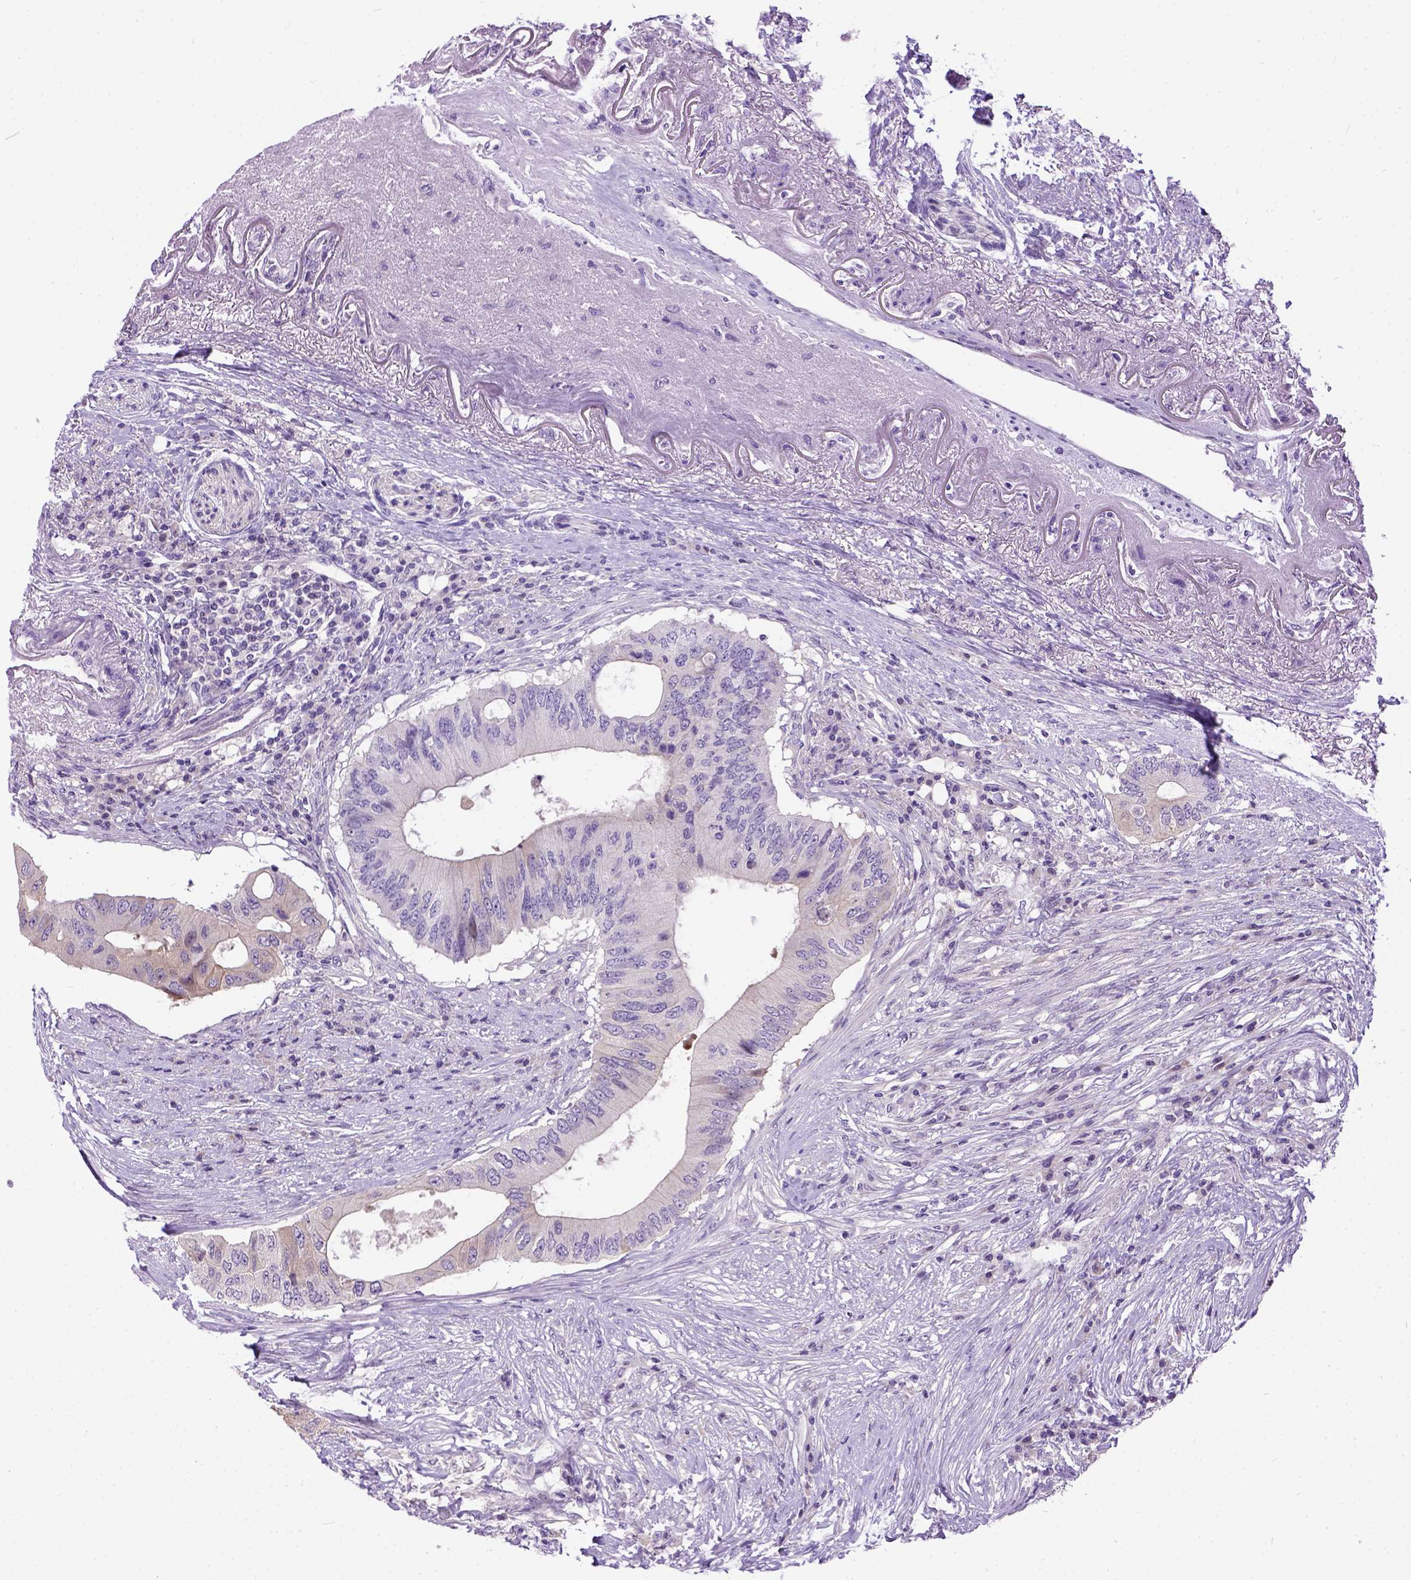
{"staining": {"intensity": "weak", "quantity": "25%-75%", "location": "cytoplasmic/membranous"}, "tissue": "colorectal cancer", "cell_type": "Tumor cells", "image_type": "cancer", "snomed": [{"axis": "morphology", "description": "Adenocarcinoma, NOS"}, {"axis": "topography", "description": "Colon"}], "caption": "Colorectal adenocarcinoma stained with immunohistochemistry (IHC) shows weak cytoplasmic/membranous positivity in about 25%-75% of tumor cells.", "gene": "NEK5", "patient": {"sex": "male", "age": 71}}